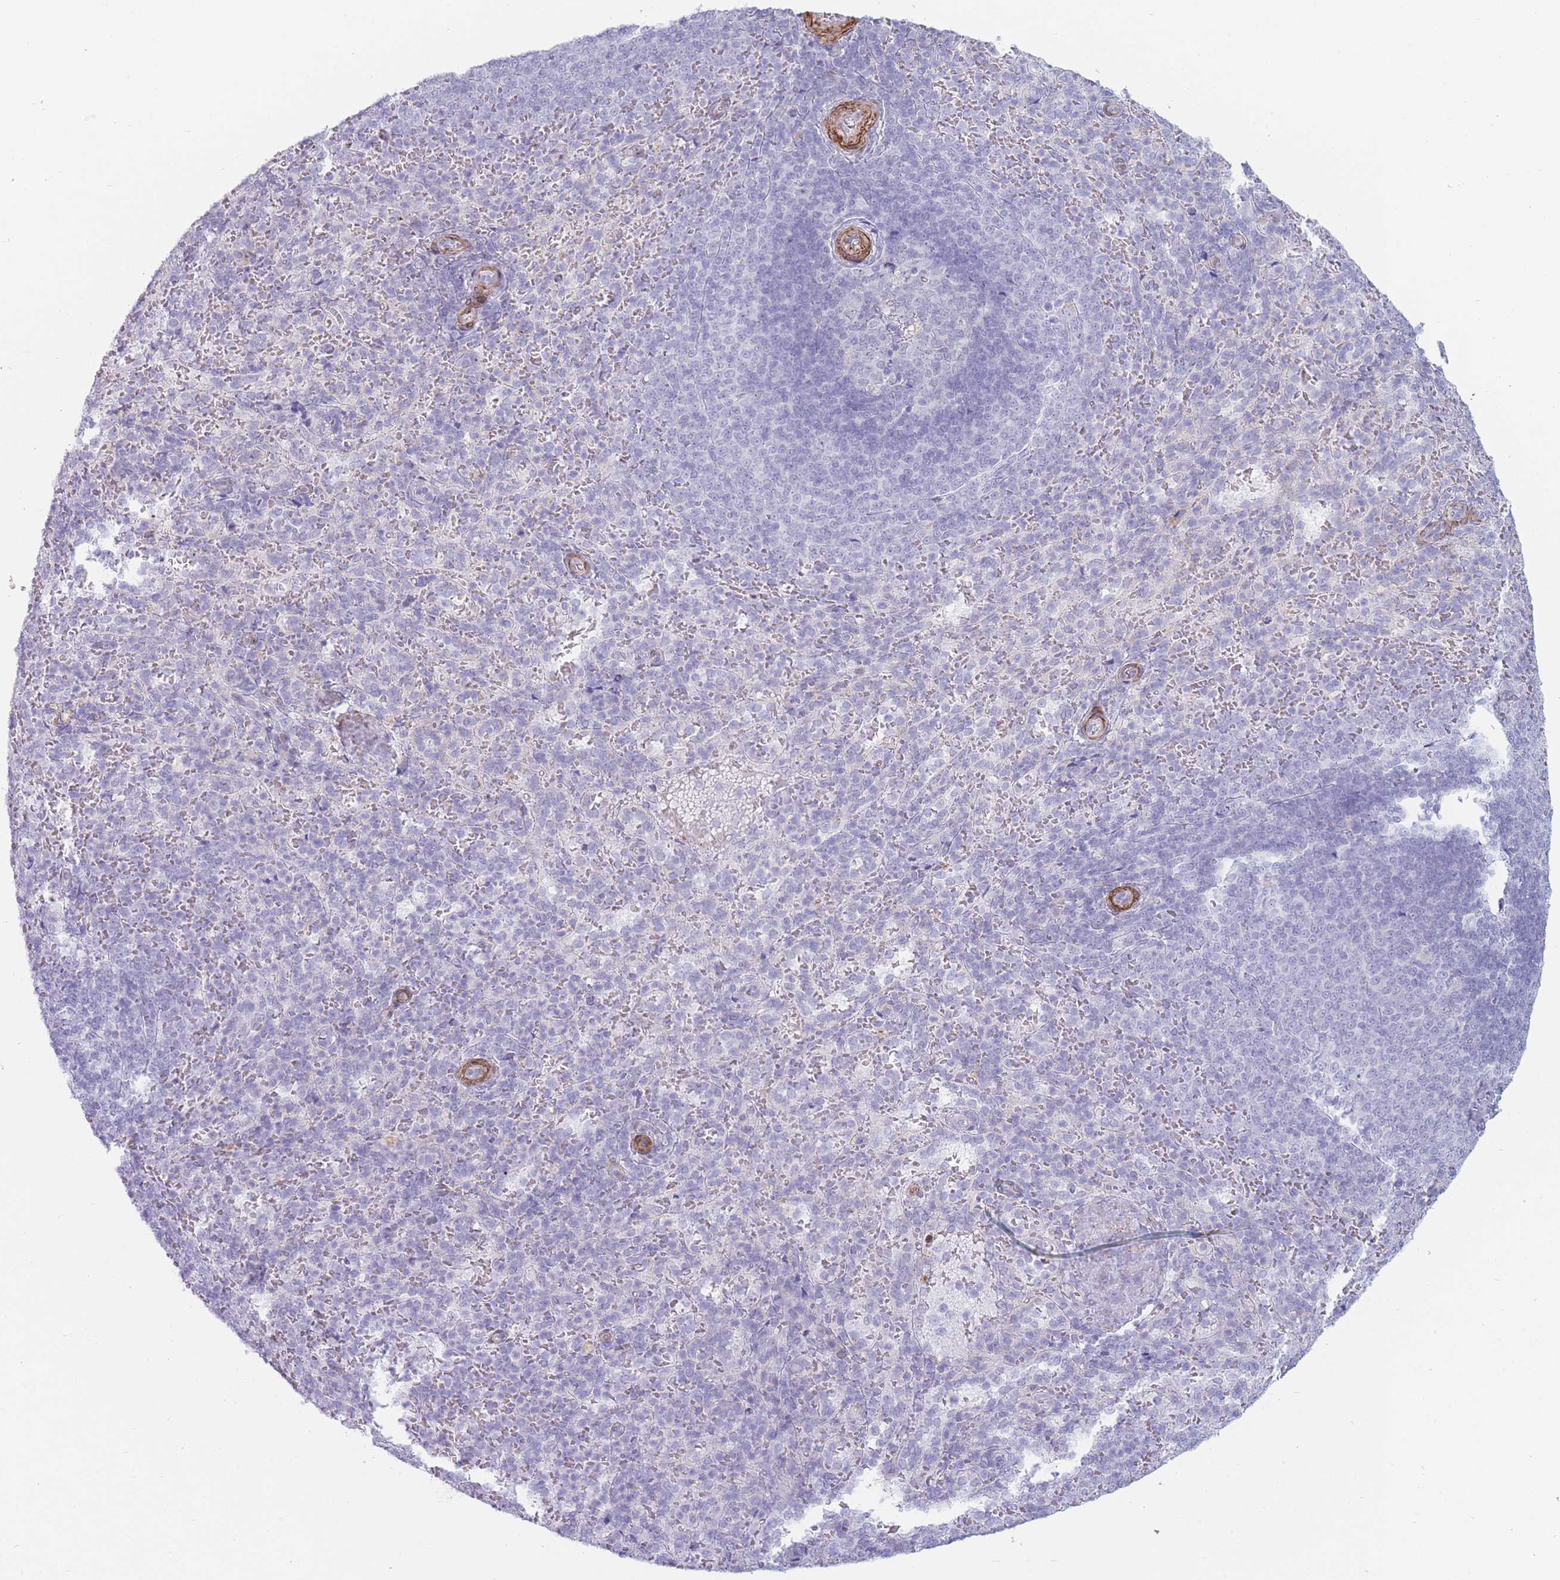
{"staining": {"intensity": "negative", "quantity": "none", "location": "none"}, "tissue": "spleen", "cell_type": "Cells in red pulp", "image_type": "normal", "snomed": [{"axis": "morphology", "description": "Normal tissue, NOS"}, {"axis": "topography", "description": "Spleen"}], "caption": "There is no significant positivity in cells in red pulp of spleen. (Brightfield microscopy of DAB (3,3'-diaminobenzidine) immunohistochemistry (IHC) at high magnification).", "gene": "IFNA10", "patient": {"sex": "female", "age": 21}}